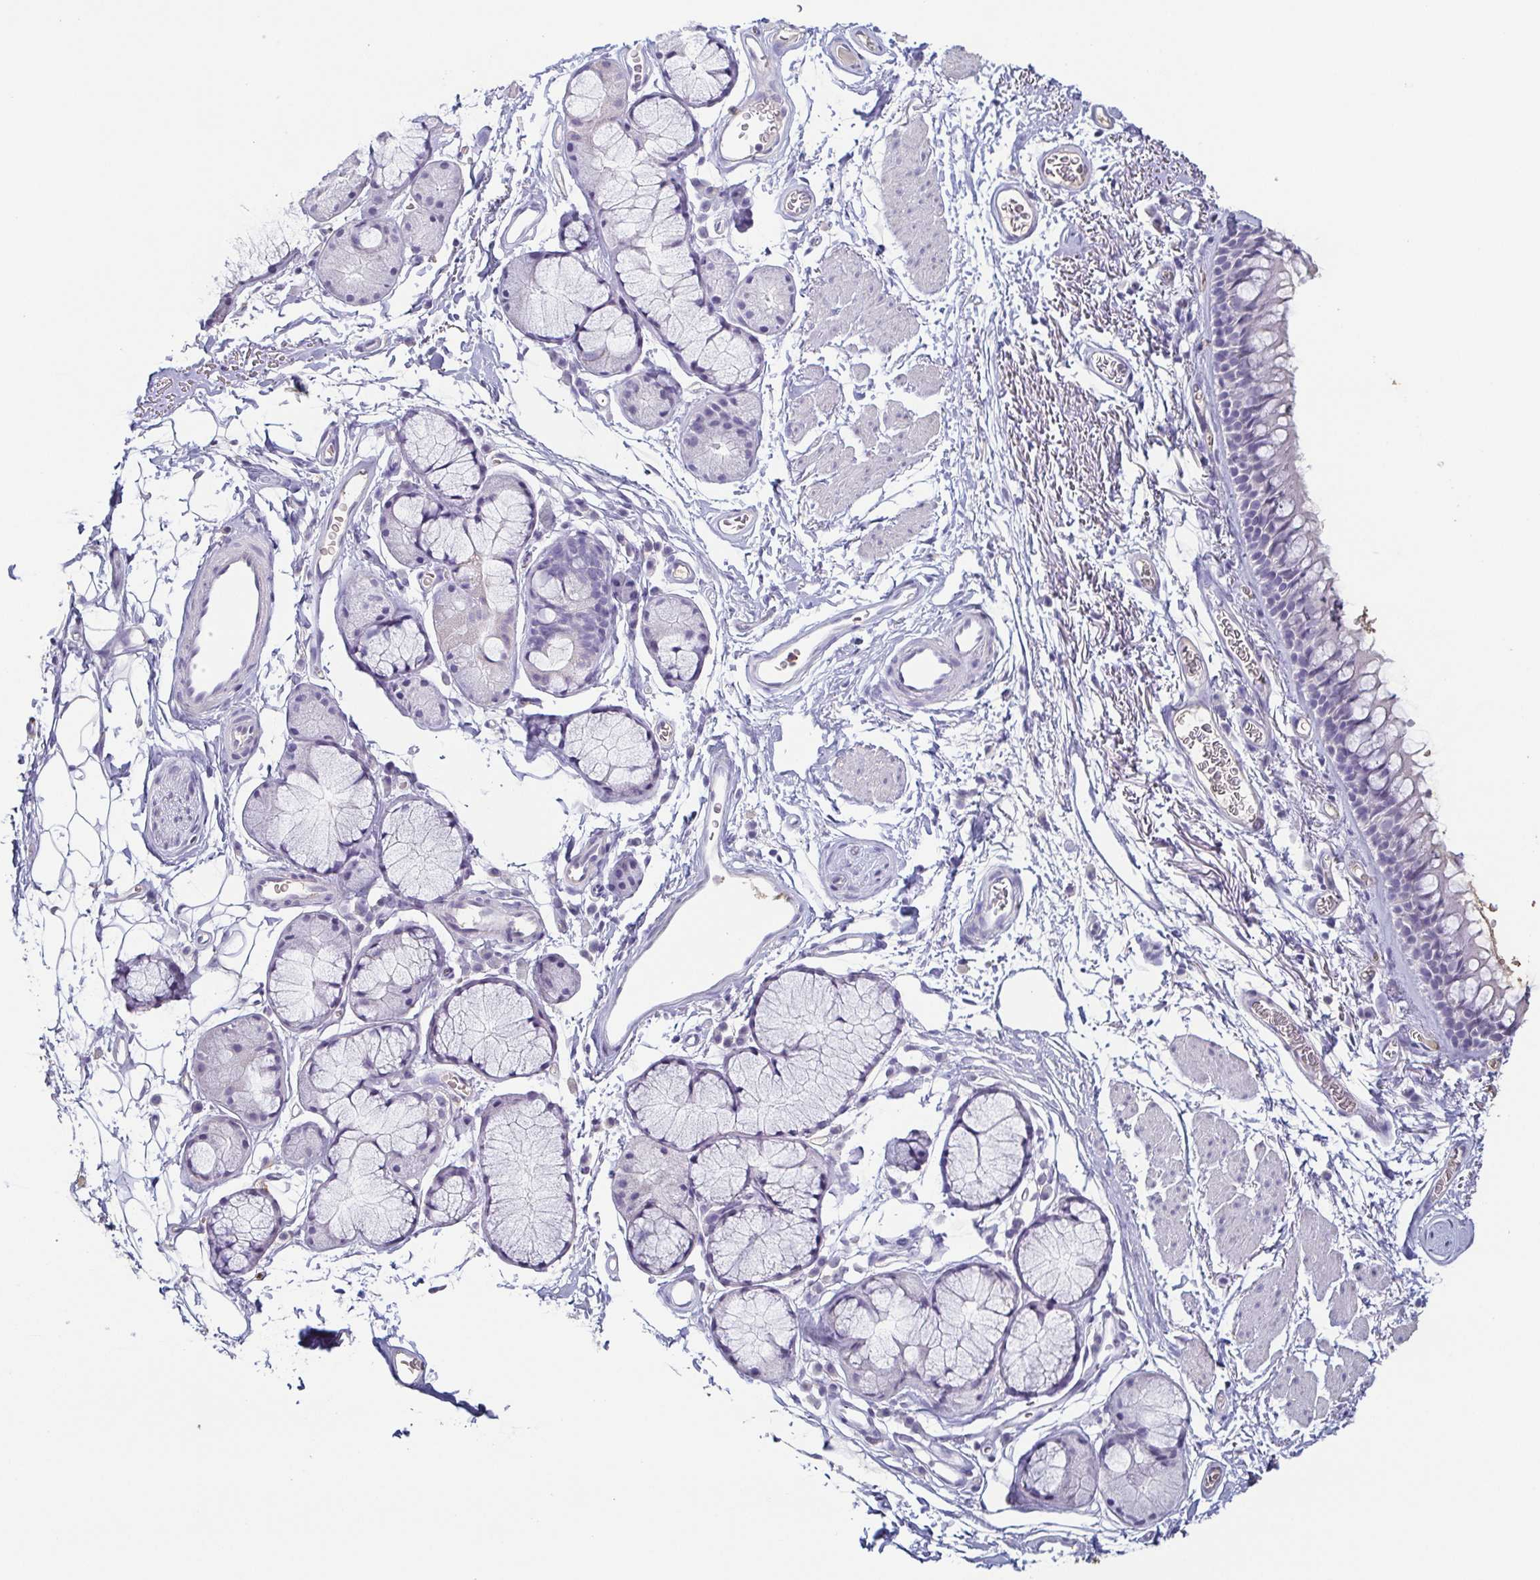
{"staining": {"intensity": "negative", "quantity": "none", "location": "none"}, "tissue": "bronchus", "cell_type": "Respiratory epithelial cells", "image_type": "normal", "snomed": [{"axis": "morphology", "description": "Normal tissue, NOS"}, {"axis": "topography", "description": "Cartilage tissue"}, {"axis": "topography", "description": "Bronchus"}], "caption": "The IHC histopathology image has no significant staining in respiratory epithelial cells of bronchus. (Brightfield microscopy of DAB (3,3'-diaminobenzidine) IHC at high magnification).", "gene": "BPIFA2", "patient": {"sex": "female", "age": 79}}